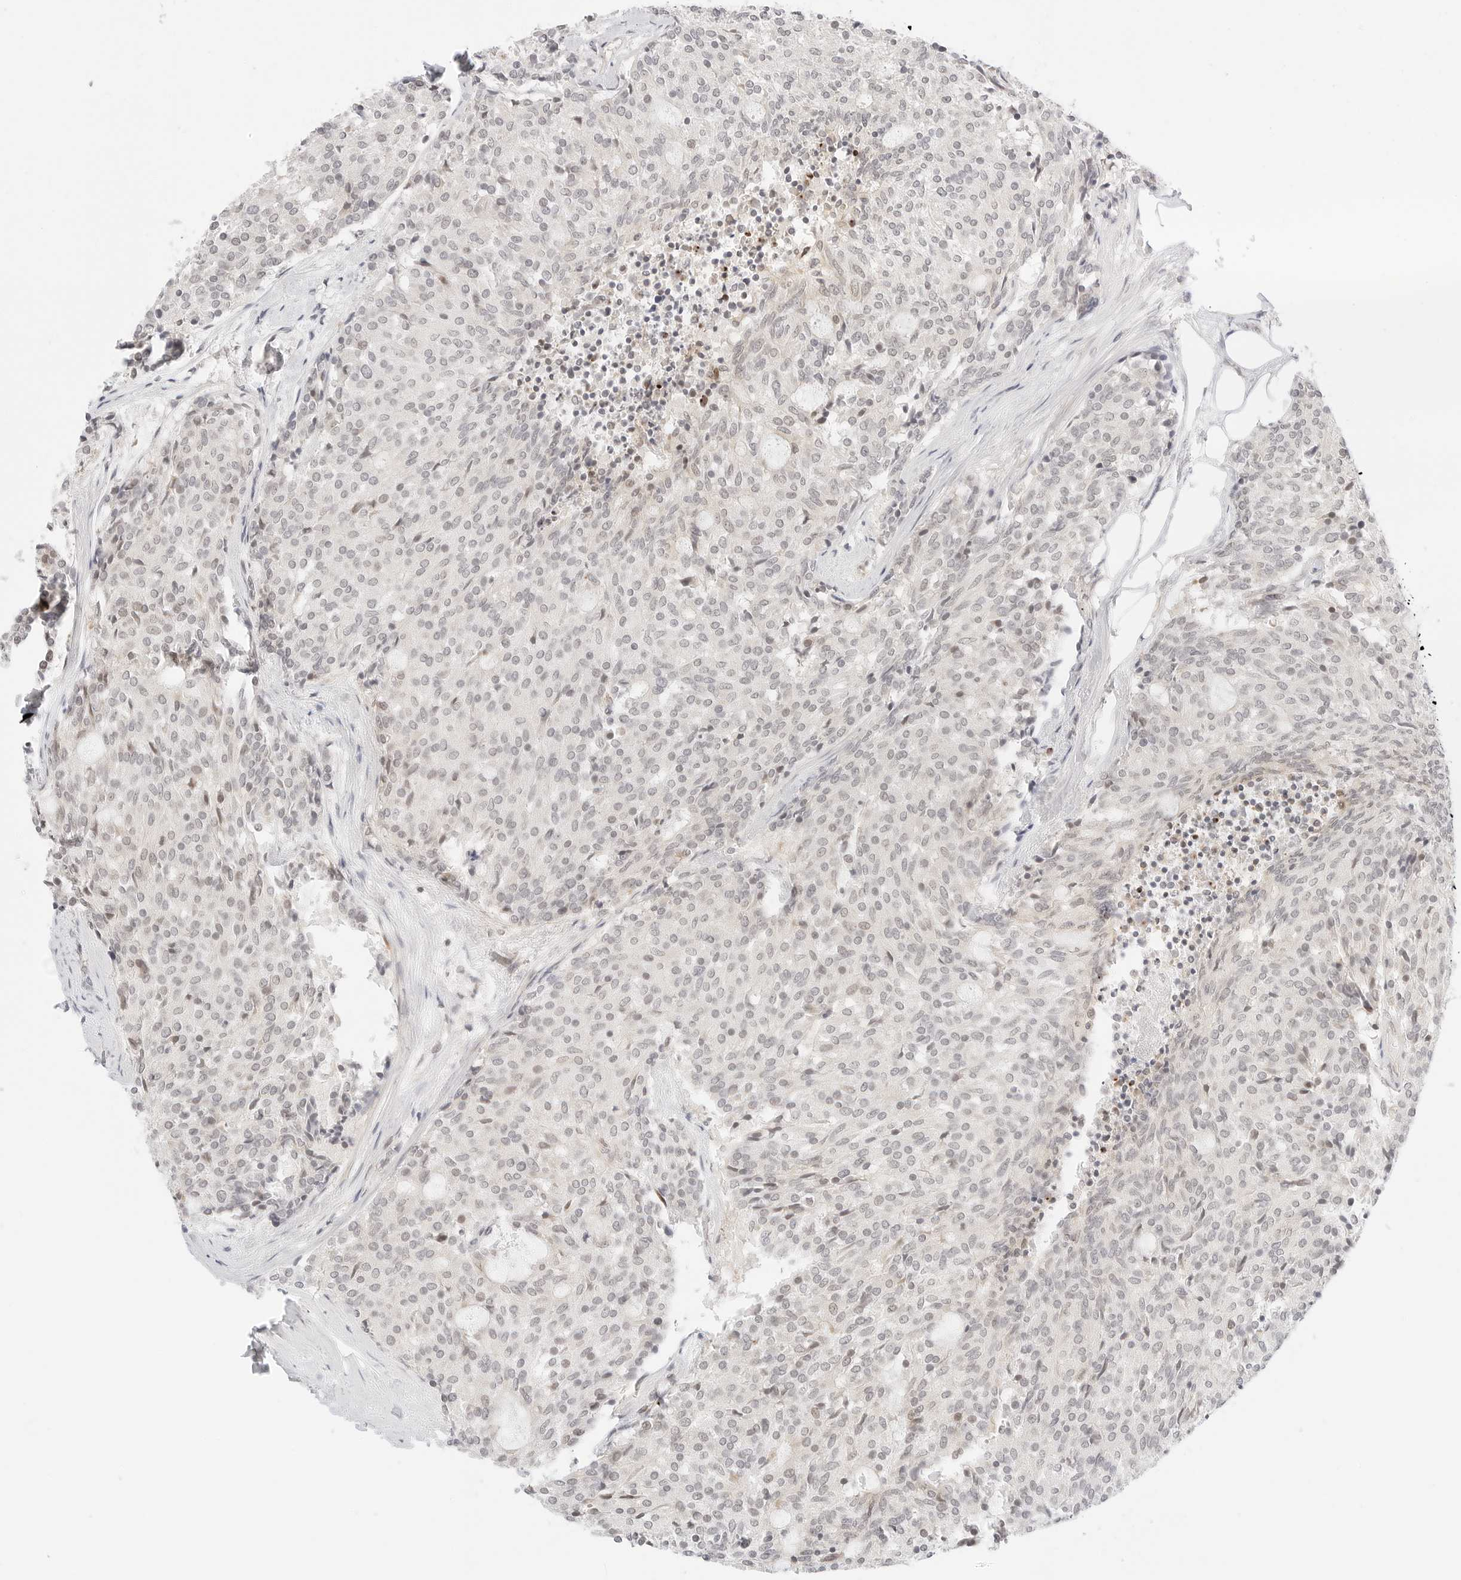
{"staining": {"intensity": "weak", "quantity": "<25%", "location": "cytoplasmic/membranous,nuclear"}, "tissue": "carcinoid", "cell_type": "Tumor cells", "image_type": "cancer", "snomed": [{"axis": "morphology", "description": "Carcinoid, malignant, NOS"}, {"axis": "topography", "description": "Pancreas"}], "caption": "Immunohistochemistry (IHC) micrograph of neoplastic tissue: carcinoid stained with DAB displays no significant protein expression in tumor cells.", "gene": "TEKT2", "patient": {"sex": "female", "age": 54}}